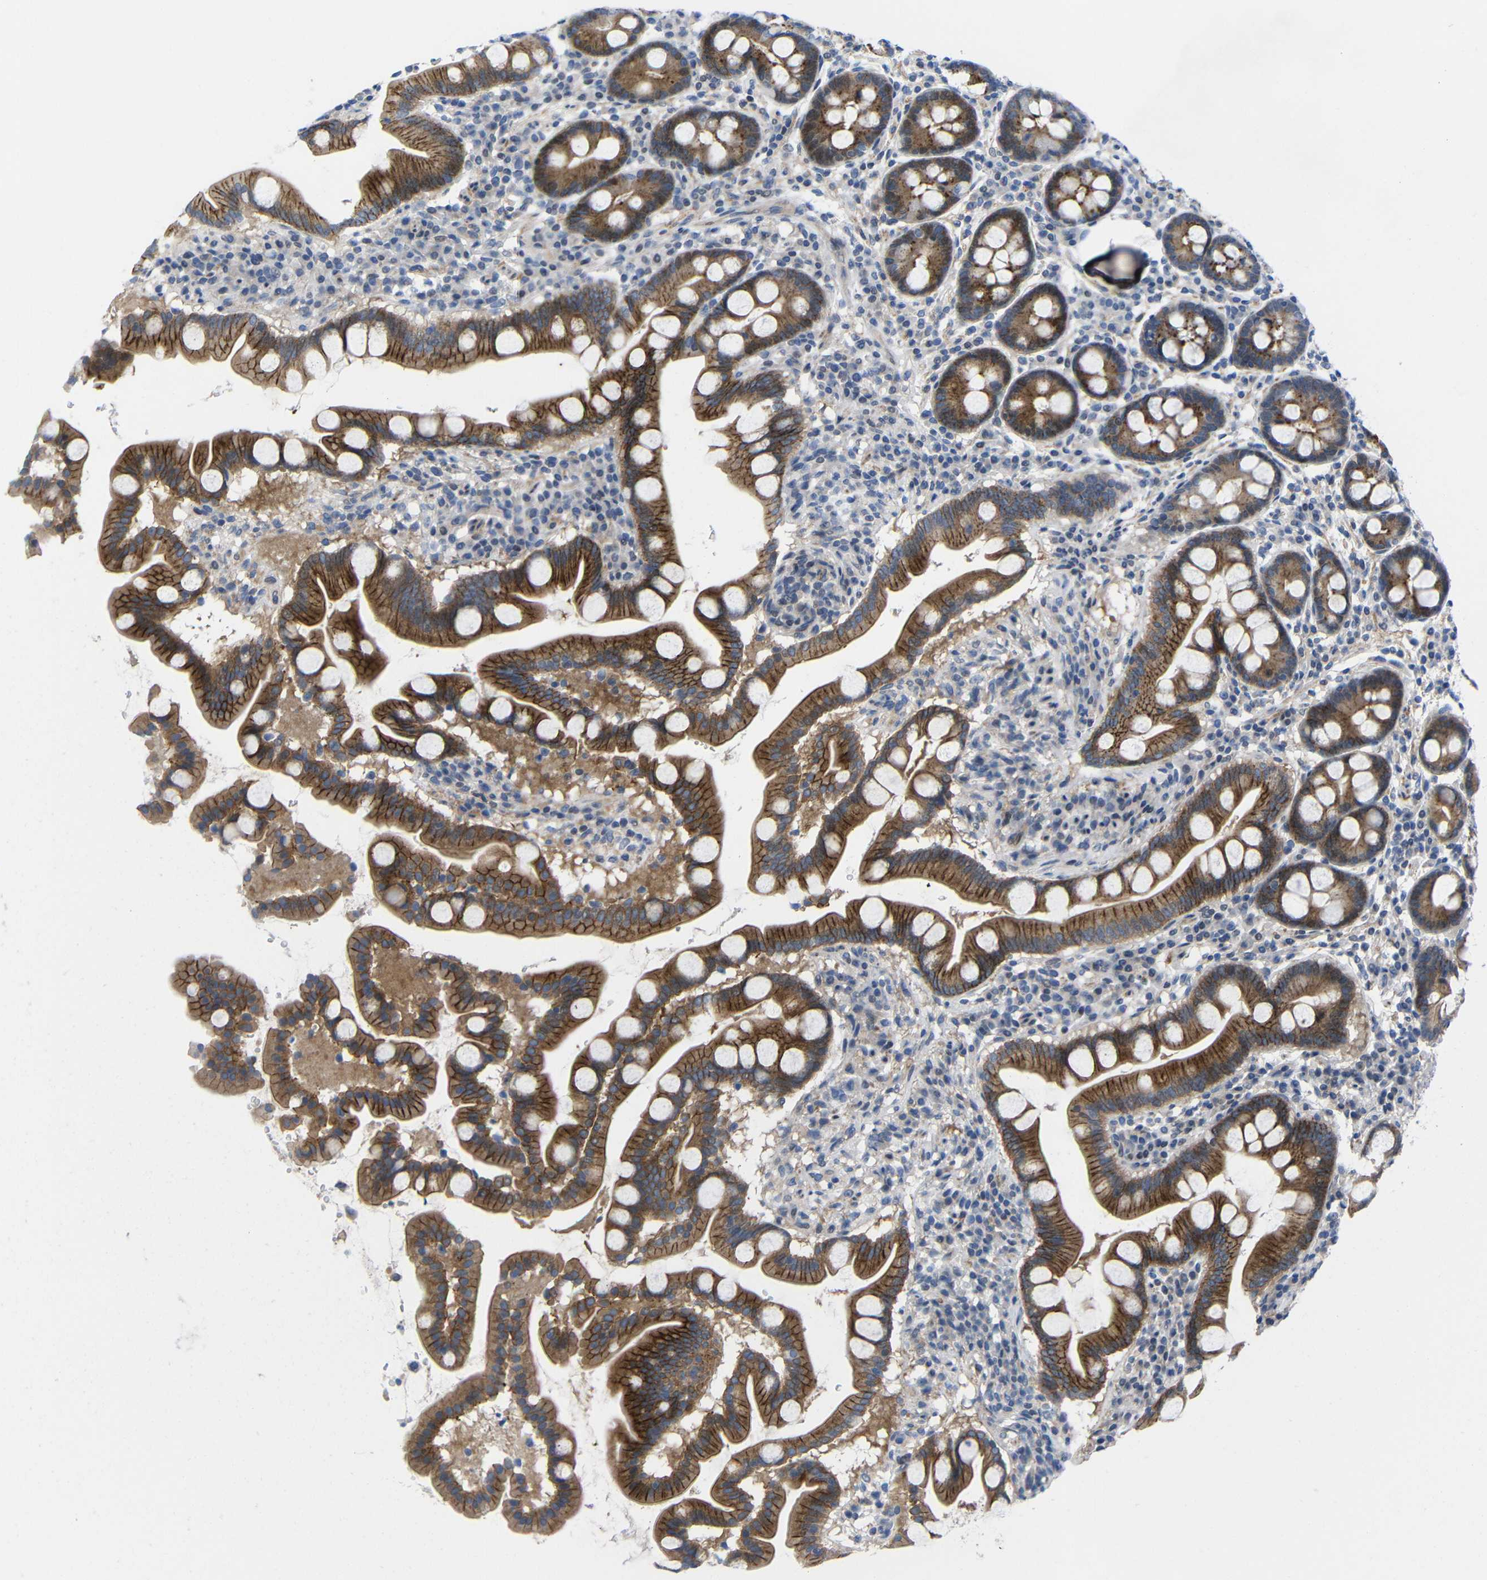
{"staining": {"intensity": "moderate", "quantity": ">75%", "location": "cytoplasmic/membranous"}, "tissue": "duodenum", "cell_type": "Glandular cells", "image_type": "normal", "snomed": [{"axis": "morphology", "description": "Normal tissue, NOS"}, {"axis": "topography", "description": "Duodenum"}], "caption": "Immunohistochemical staining of normal duodenum reveals moderate cytoplasmic/membranous protein expression in approximately >75% of glandular cells.", "gene": "CMTM1", "patient": {"sex": "male", "age": 50}}